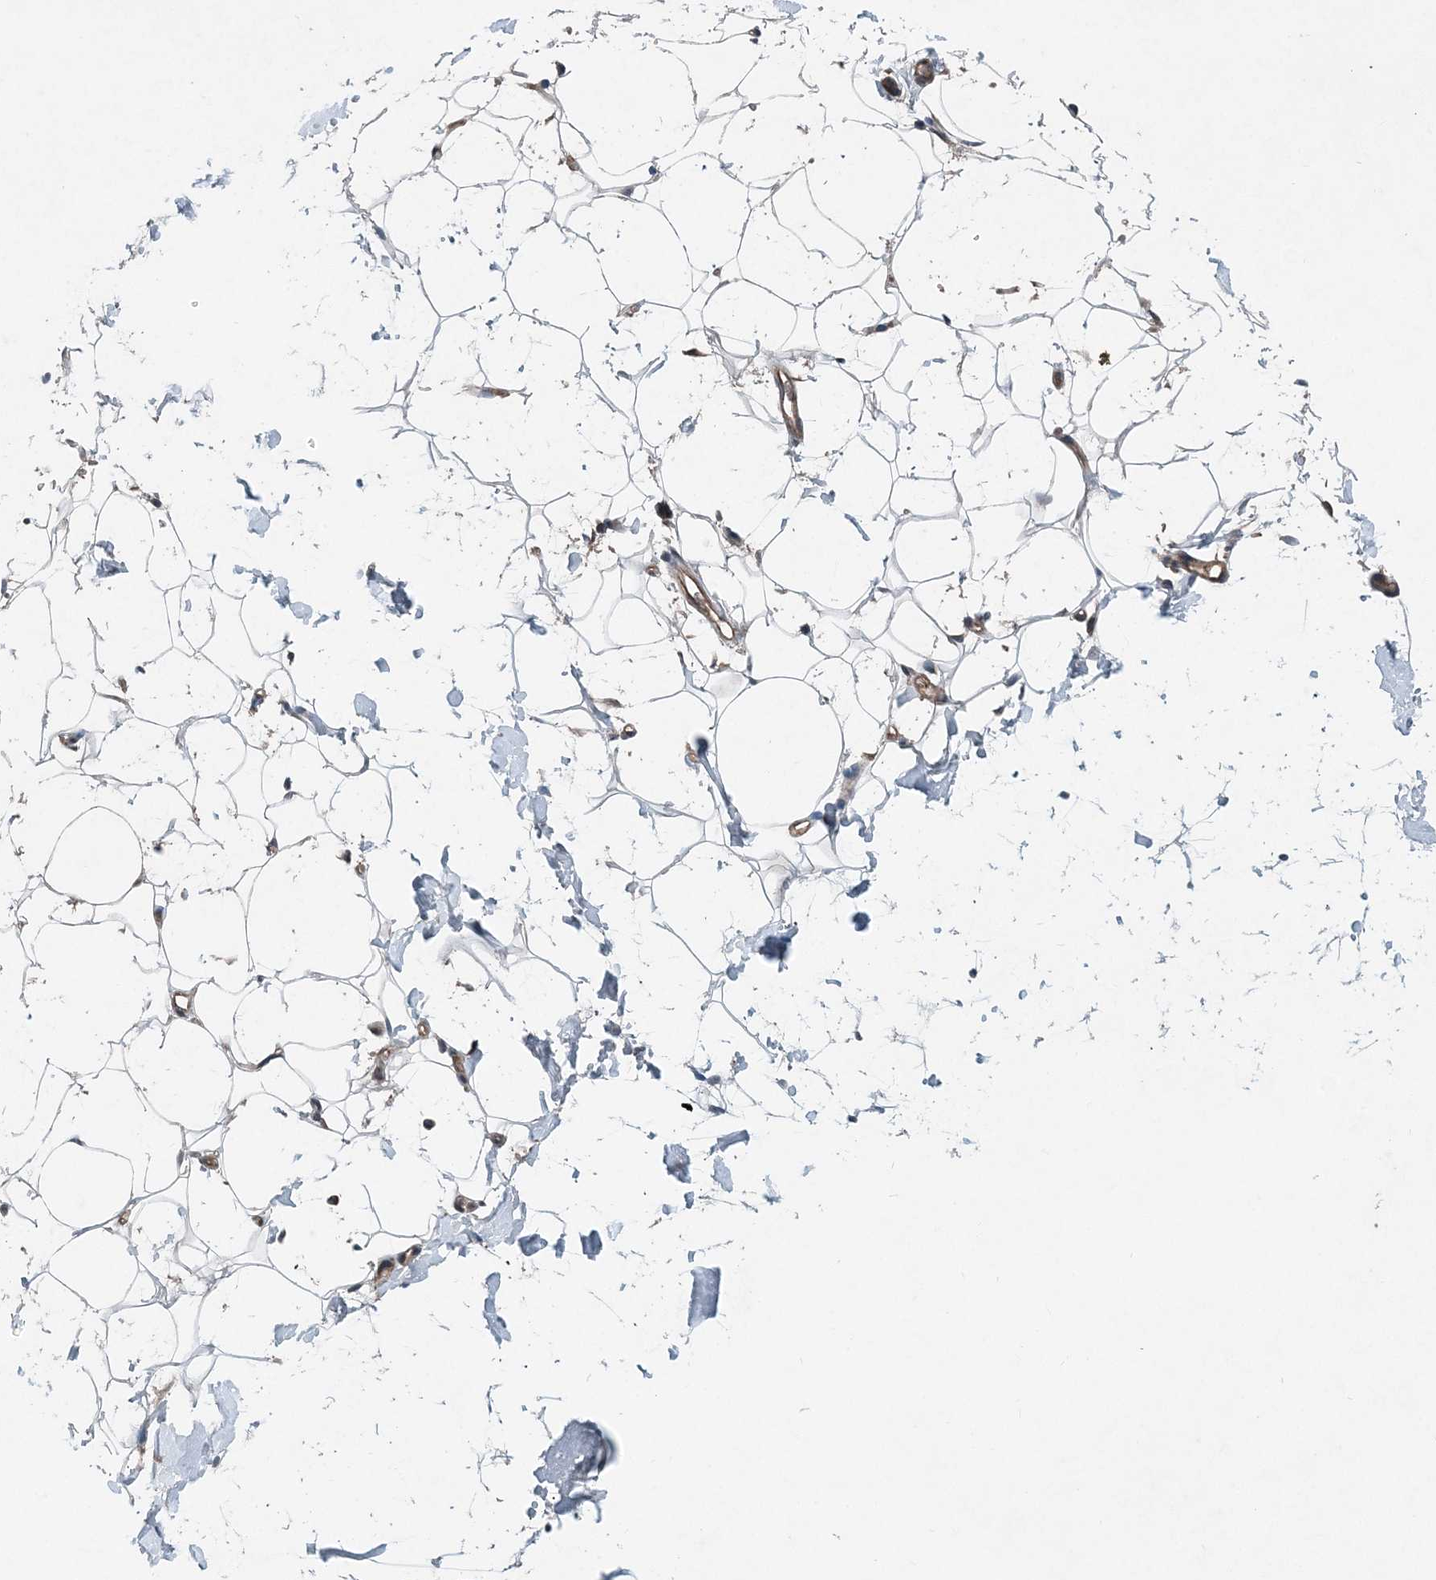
{"staining": {"intensity": "negative", "quantity": "none", "location": "none"}, "tissue": "adipose tissue", "cell_type": "Adipocytes", "image_type": "normal", "snomed": [{"axis": "morphology", "description": "Normal tissue, NOS"}, {"axis": "topography", "description": "Breast"}], "caption": "Immunohistochemical staining of benign adipose tissue demonstrates no significant positivity in adipocytes.", "gene": "SMPD3", "patient": {"sex": "female", "age": 26}}